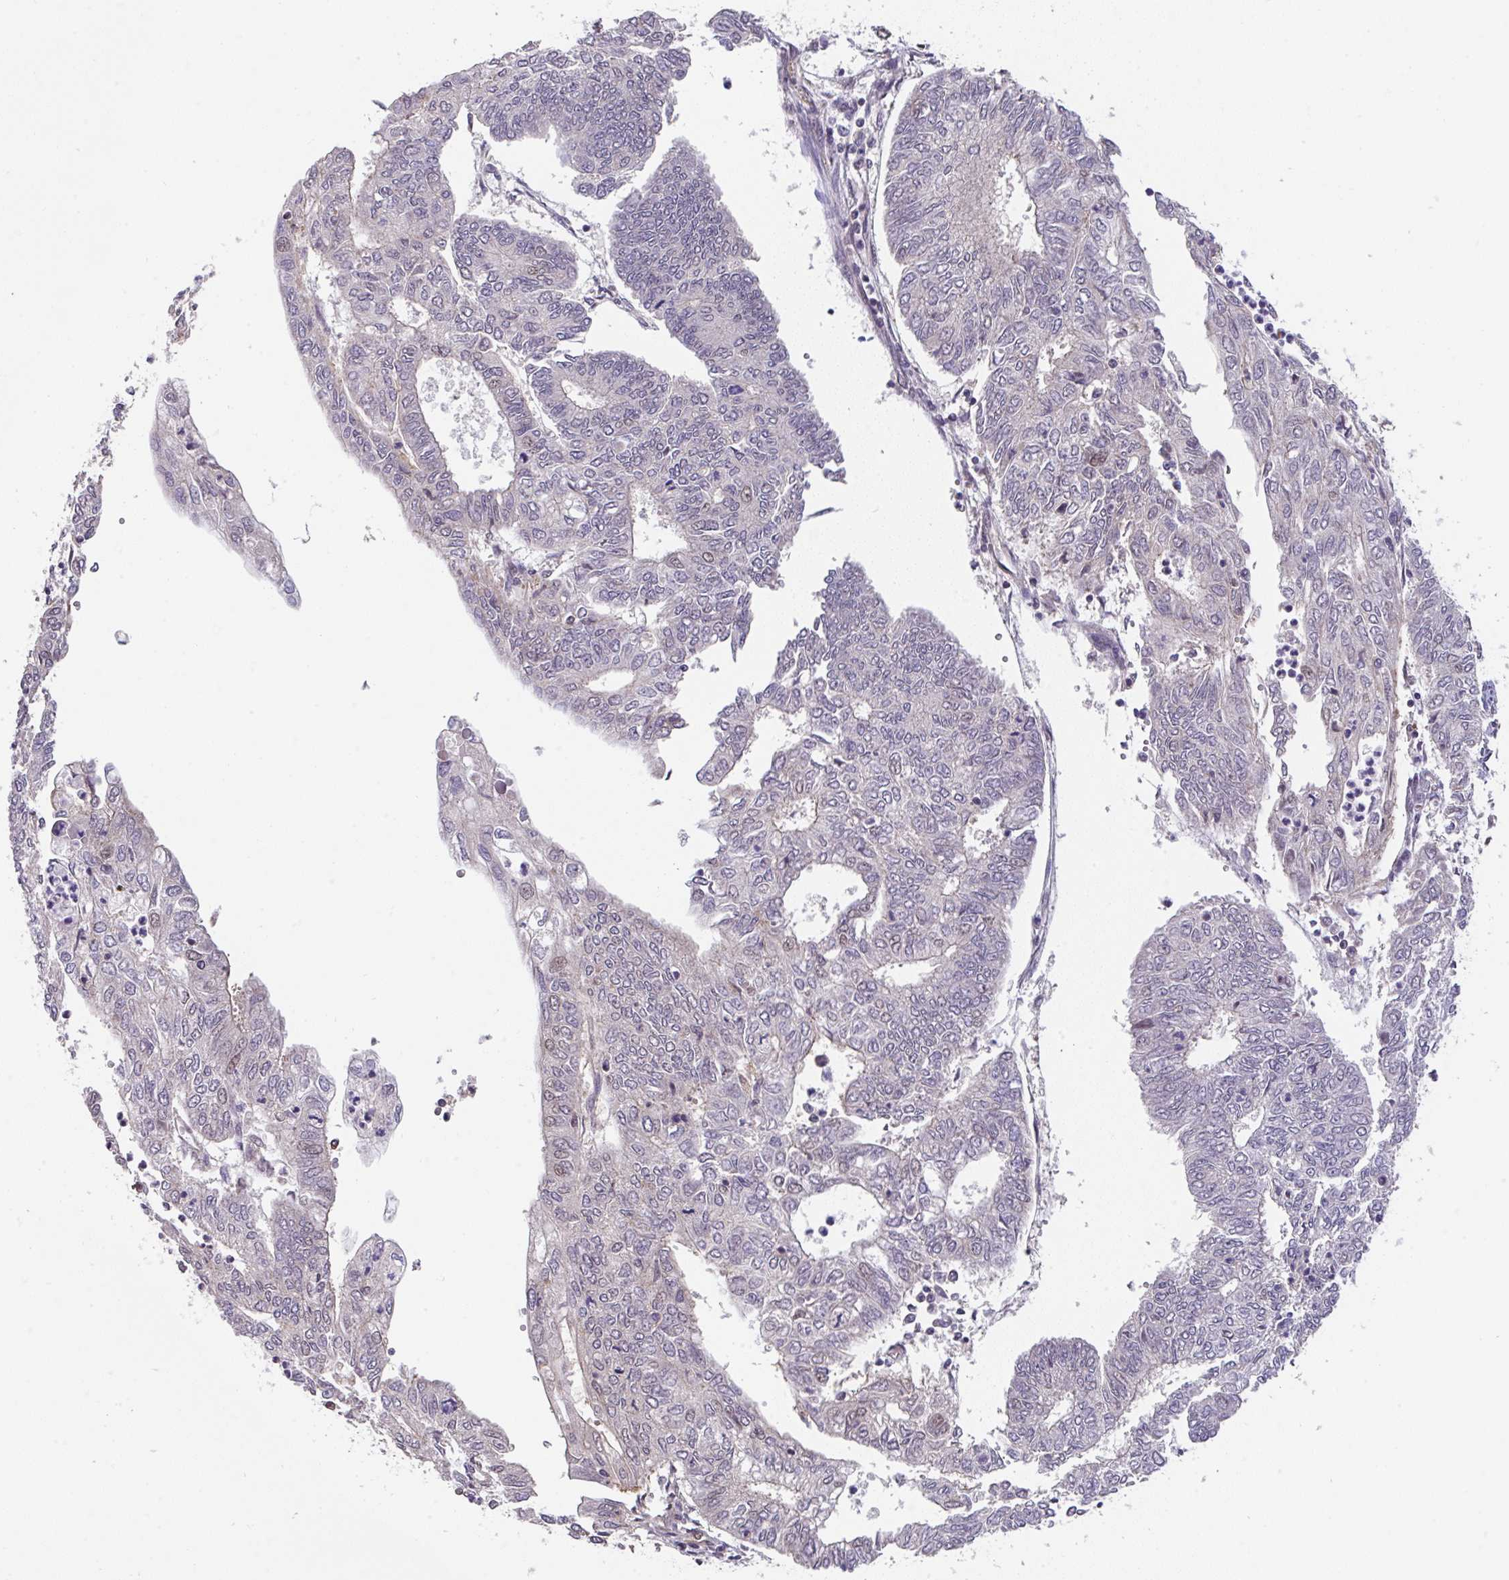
{"staining": {"intensity": "weak", "quantity": "<25%", "location": "nuclear"}, "tissue": "endometrial cancer", "cell_type": "Tumor cells", "image_type": "cancer", "snomed": [{"axis": "morphology", "description": "Adenocarcinoma, NOS"}, {"axis": "topography", "description": "Endometrium"}], "caption": "Tumor cells show no significant expression in endometrial cancer (adenocarcinoma).", "gene": "ZNF696", "patient": {"sex": "female", "age": 68}}